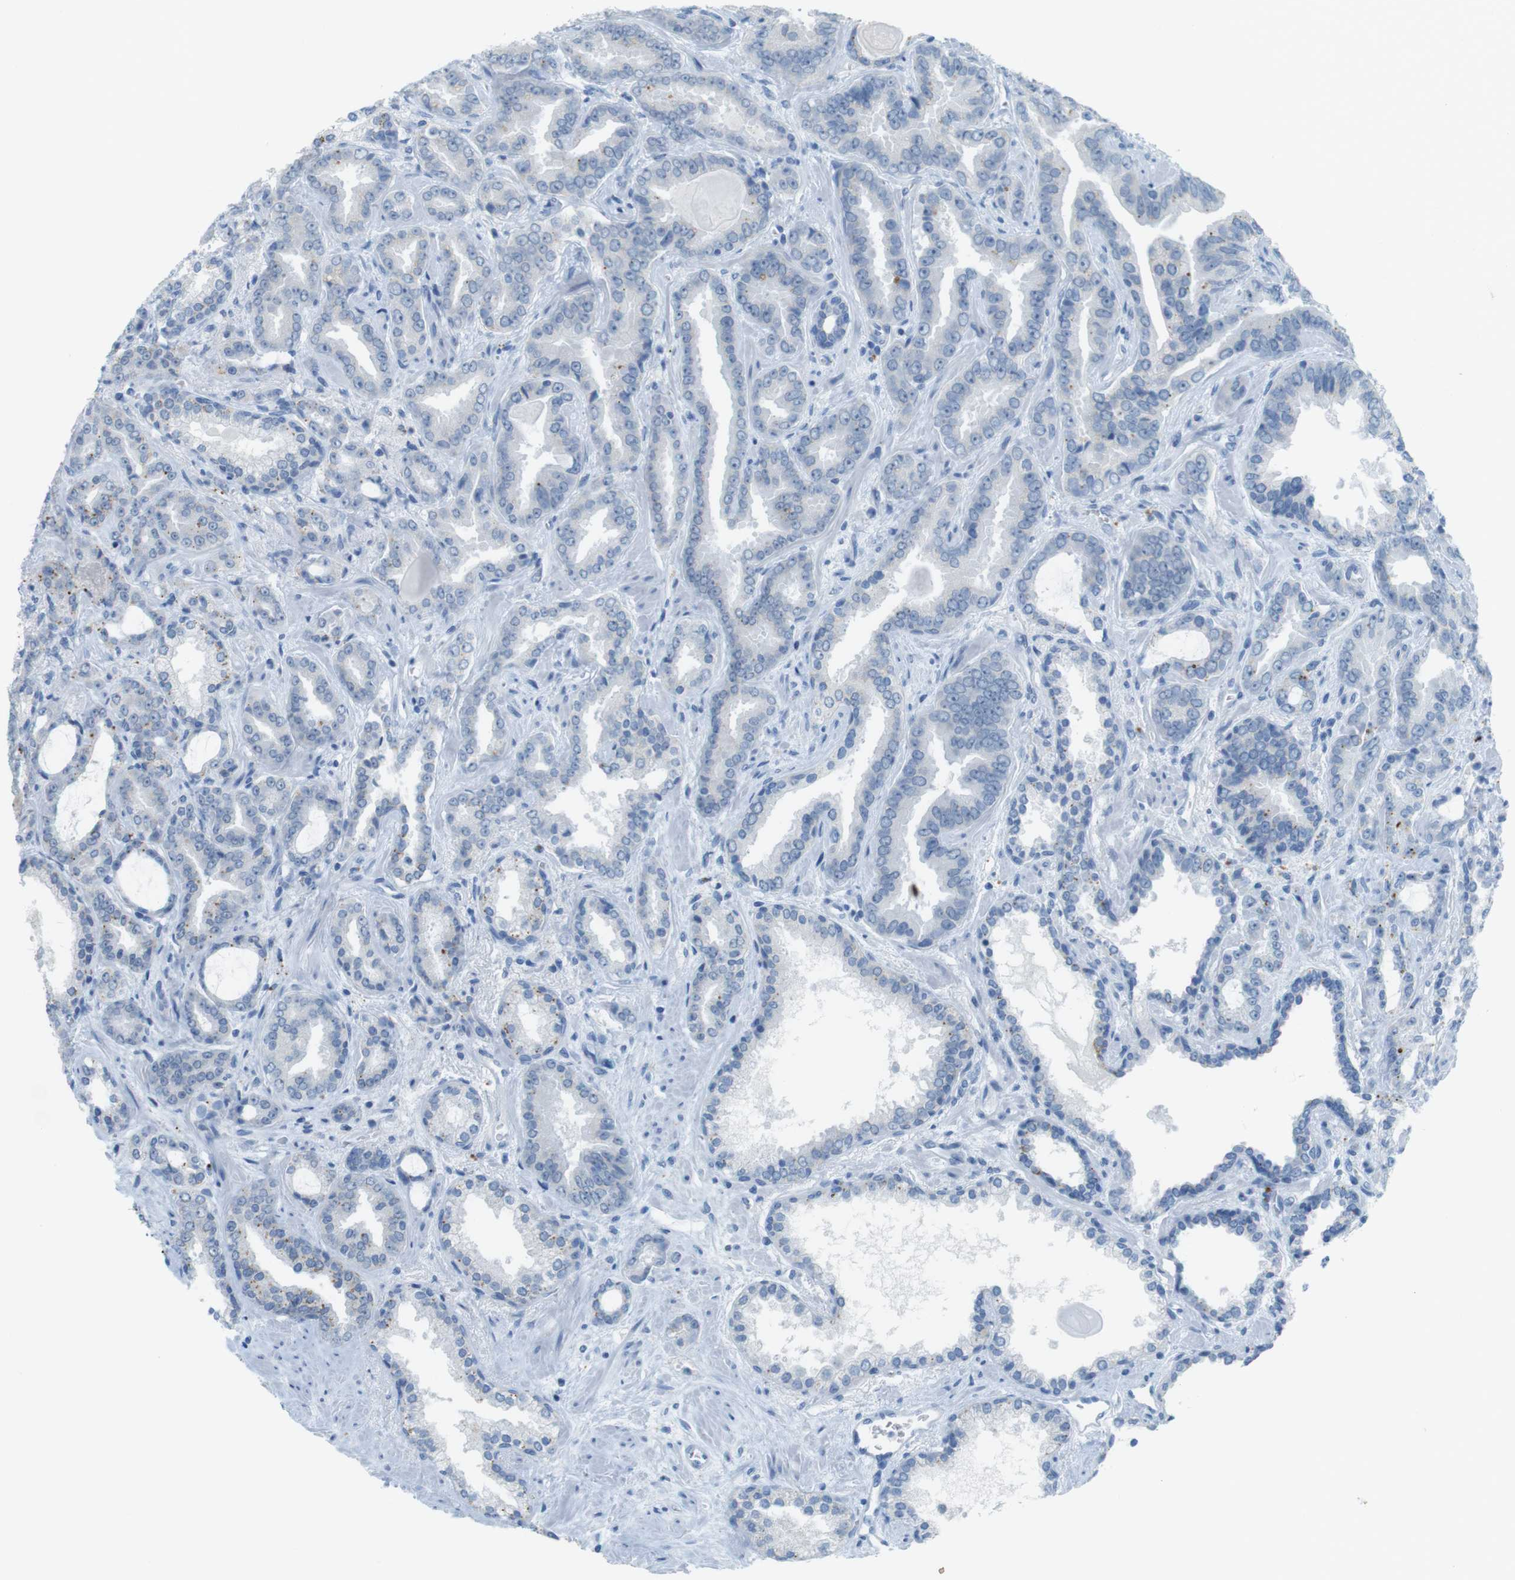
{"staining": {"intensity": "negative", "quantity": "none", "location": "none"}, "tissue": "prostate cancer", "cell_type": "Tumor cells", "image_type": "cancer", "snomed": [{"axis": "morphology", "description": "Adenocarcinoma, Low grade"}, {"axis": "topography", "description": "Prostate"}], "caption": "Immunohistochemistry (IHC) of prostate cancer exhibits no positivity in tumor cells. (DAB IHC with hematoxylin counter stain).", "gene": "YIPF1", "patient": {"sex": "male", "age": 60}}